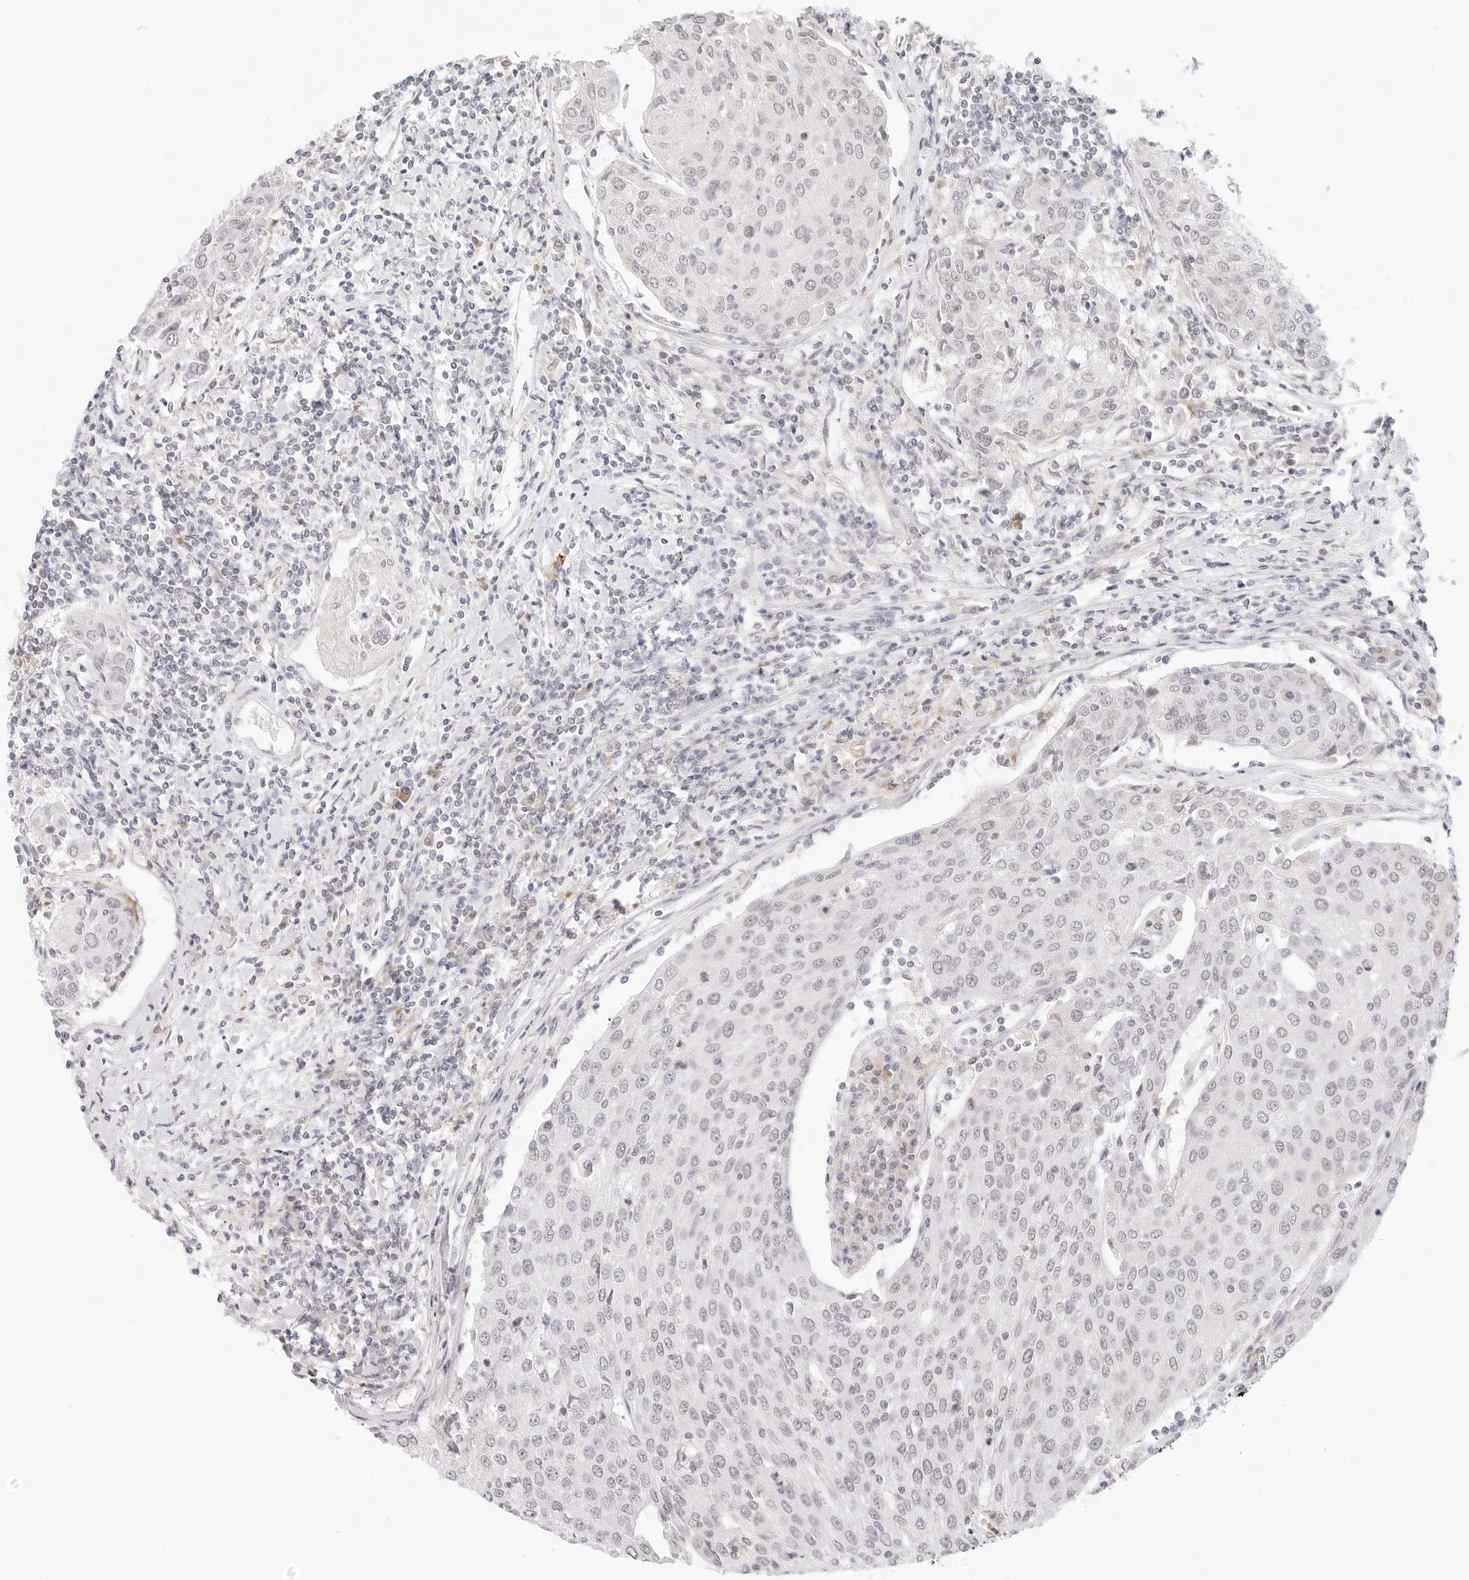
{"staining": {"intensity": "weak", "quantity": "25%-75%", "location": "nuclear"}, "tissue": "urothelial cancer", "cell_type": "Tumor cells", "image_type": "cancer", "snomed": [{"axis": "morphology", "description": "Urothelial carcinoma, High grade"}, {"axis": "topography", "description": "Urinary bladder"}], "caption": "Urothelial carcinoma (high-grade) tissue shows weak nuclear expression in approximately 25%-75% of tumor cells", "gene": "XKR4", "patient": {"sex": "female", "age": 85}}